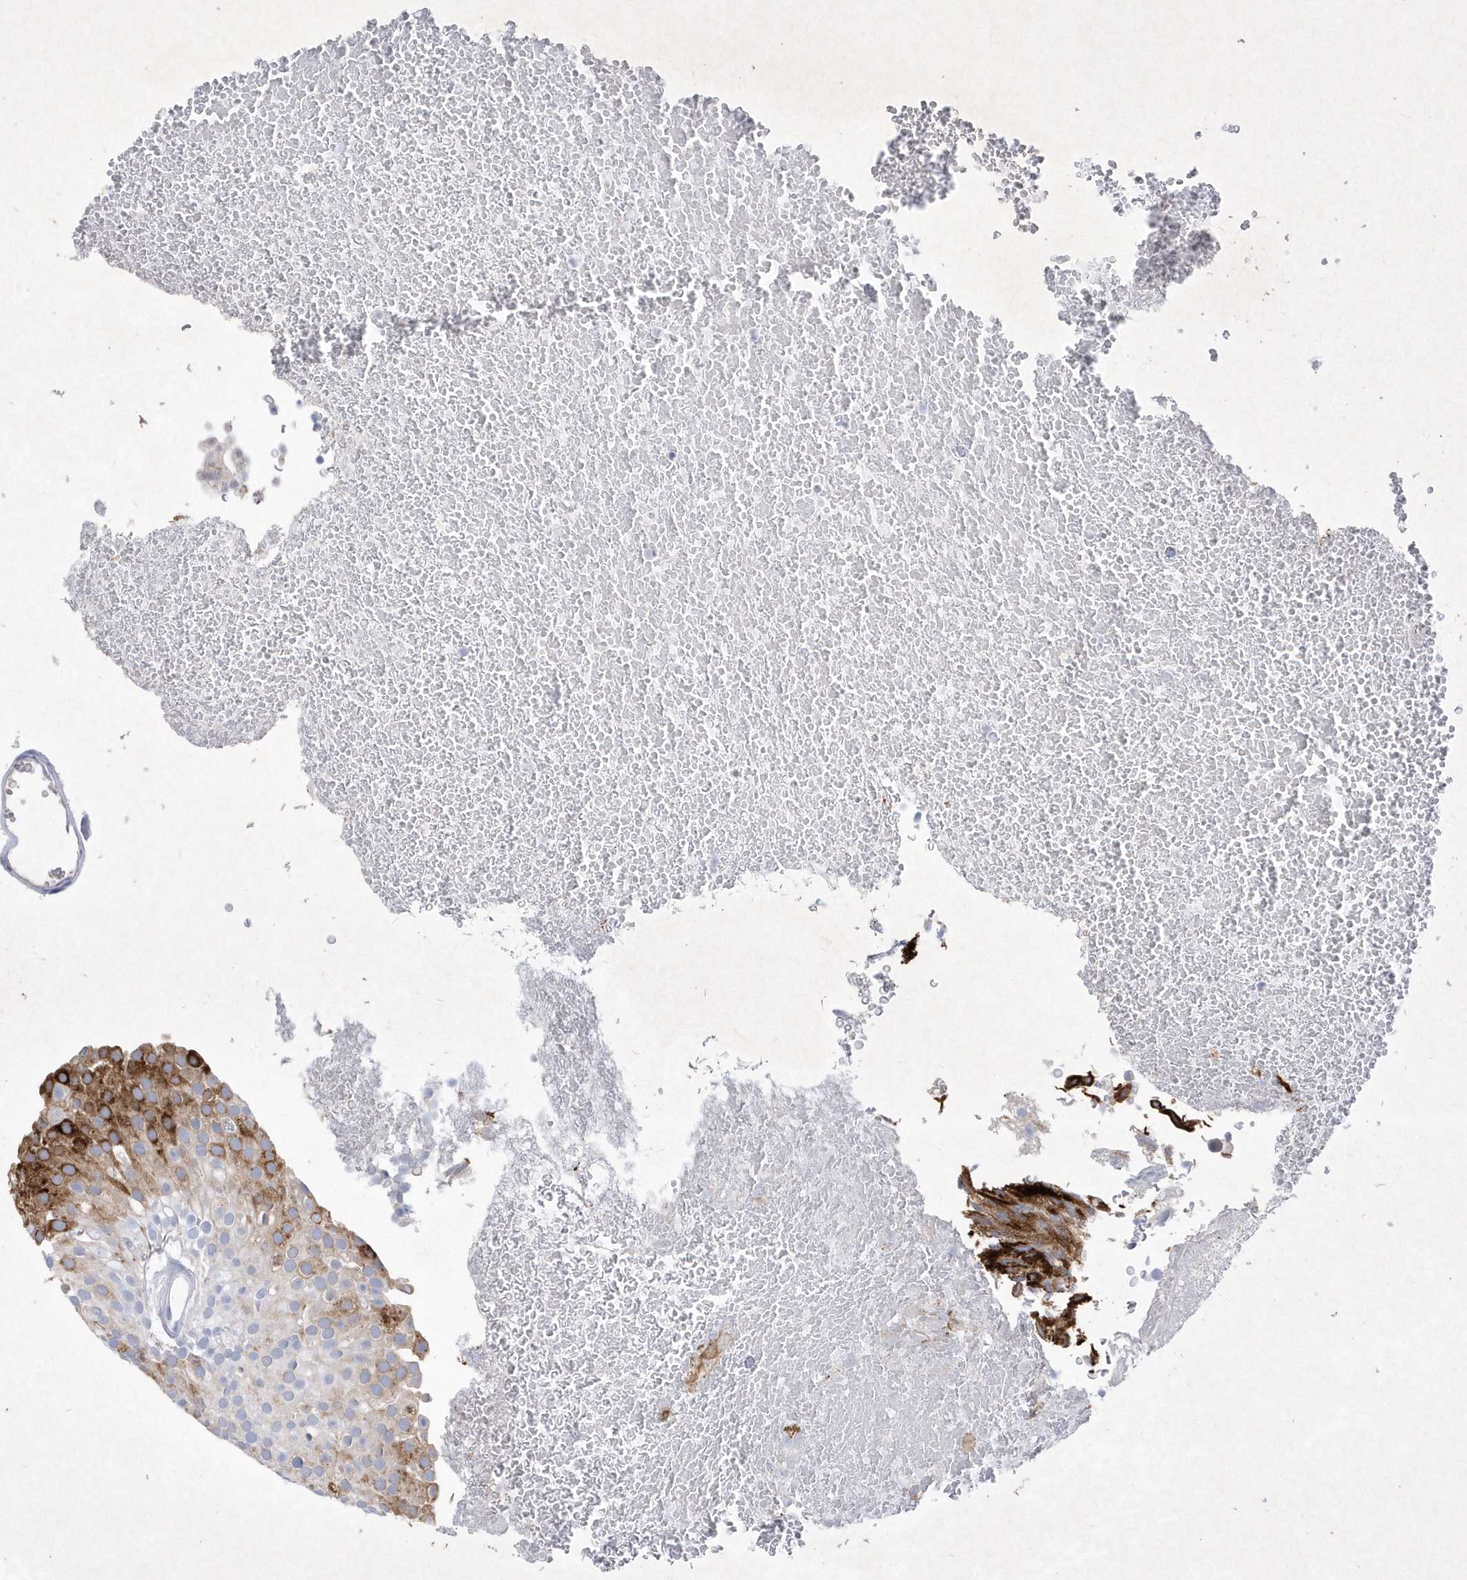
{"staining": {"intensity": "strong", "quantity": "<25%", "location": "cytoplasmic/membranous"}, "tissue": "urothelial cancer", "cell_type": "Tumor cells", "image_type": "cancer", "snomed": [{"axis": "morphology", "description": "Urothelial carcinoma, Low grade"}, {"axis": "topography", "description": "Urinary bladder"}], "caption": "Urothelial cancer stained with DAB (3,3'-diaminobenzidine) IHC demonstrates medium levels of strong cytoplasmic/membranous staining in approximately <25% of tumor cells.", "gene": "BHLHA15", "patient": {"sex": "male", "age": 78}}